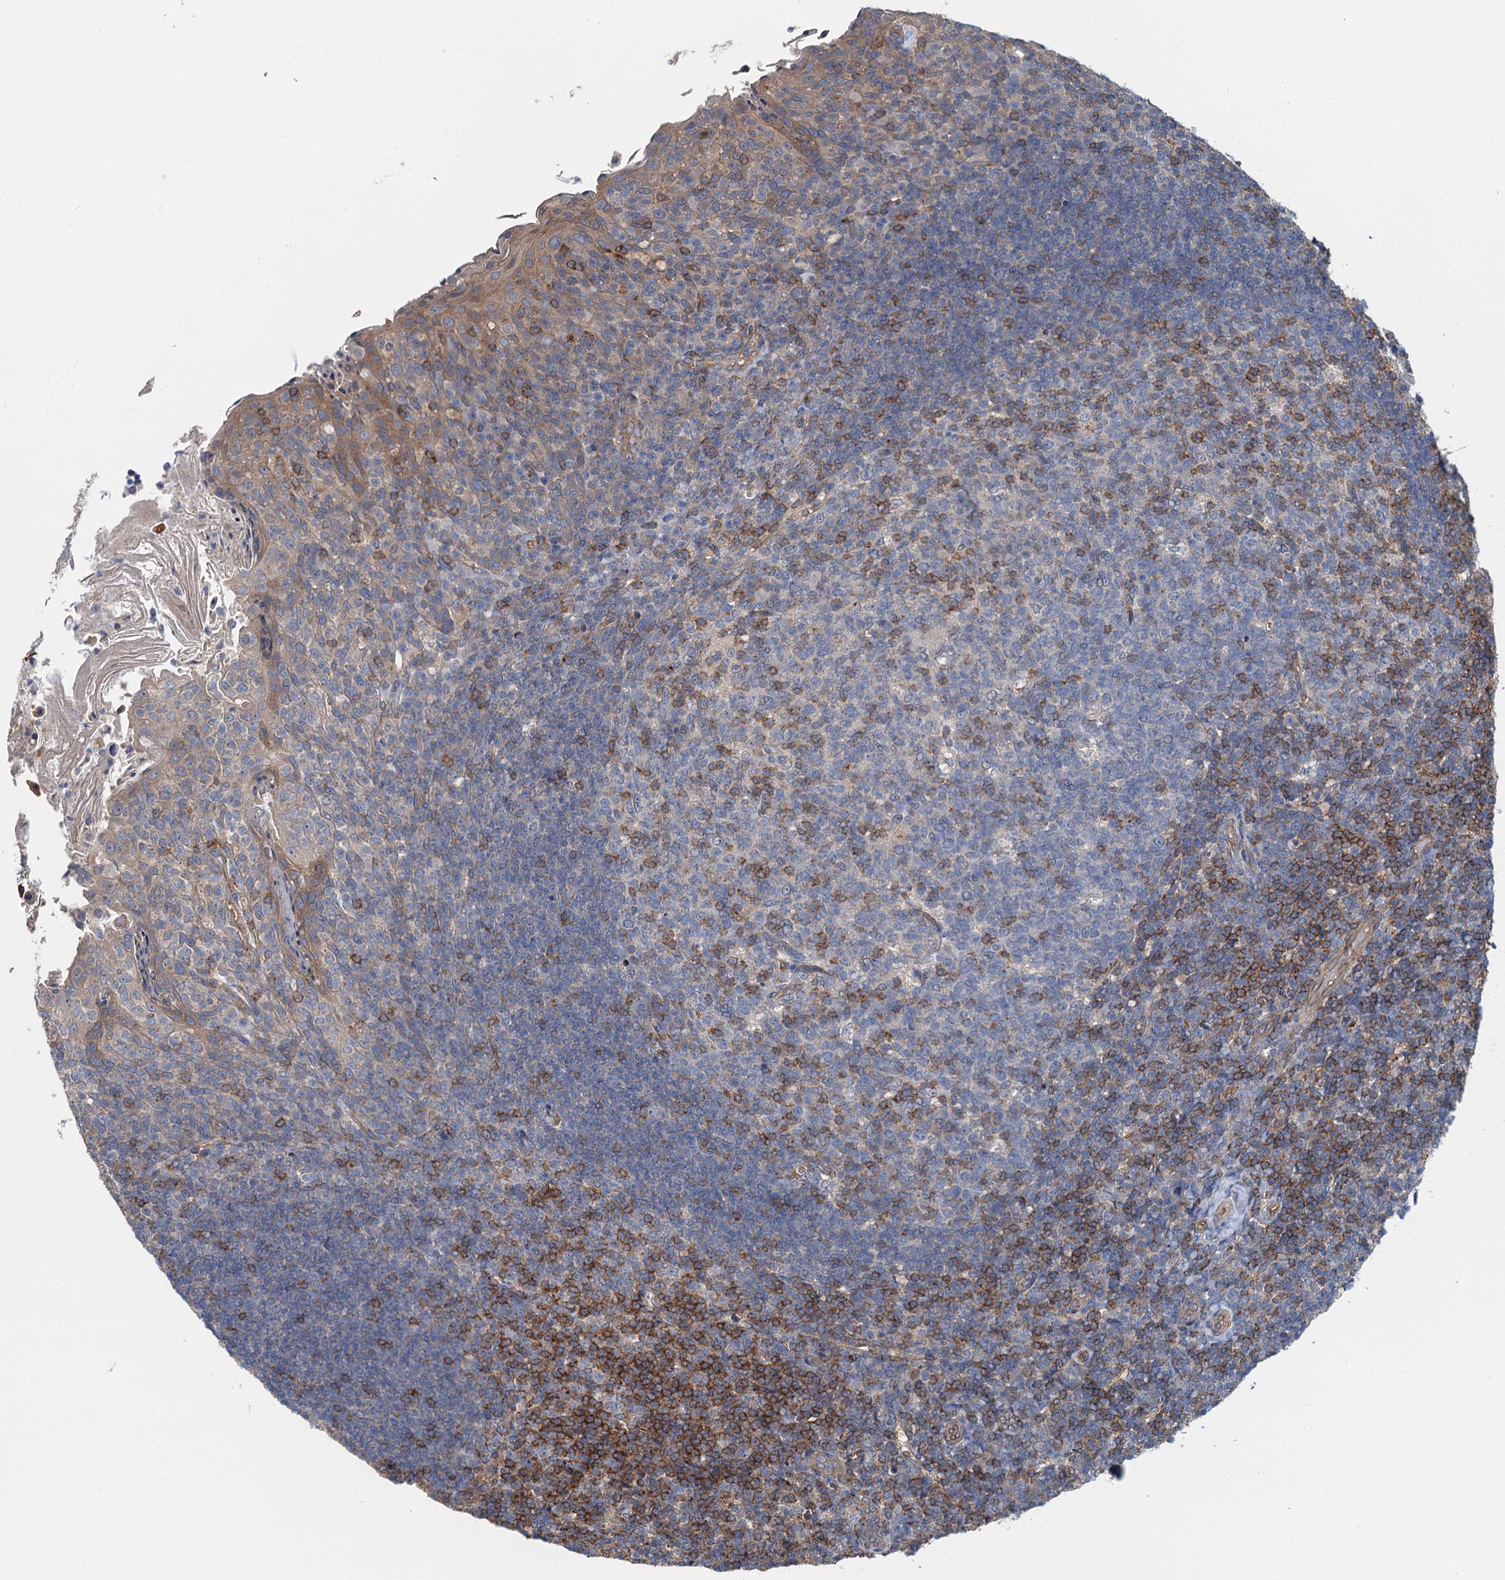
{"staining": {"intensity": "moderate", "quantity": "<25%", "location": "cytoplasmic/membranous"}, "tissue": "tonsil", "cell_type": "Germinal center cells", "image_type": "normal", "snomed": [{"axis": "morphology", "description": "Normal tissue, NOS"}, {"axis": "topography", "description": "Tonsil"}], "caption": "This photomicrograph displays immunohistochemistry (IHC) staining of normal human tonsil, with low moderate cytoplasmic/membranous positivity in approximately <25% of germinal center cells.", "gene": "ROGDI", "patient": {"sex": "female", "age": 10}}